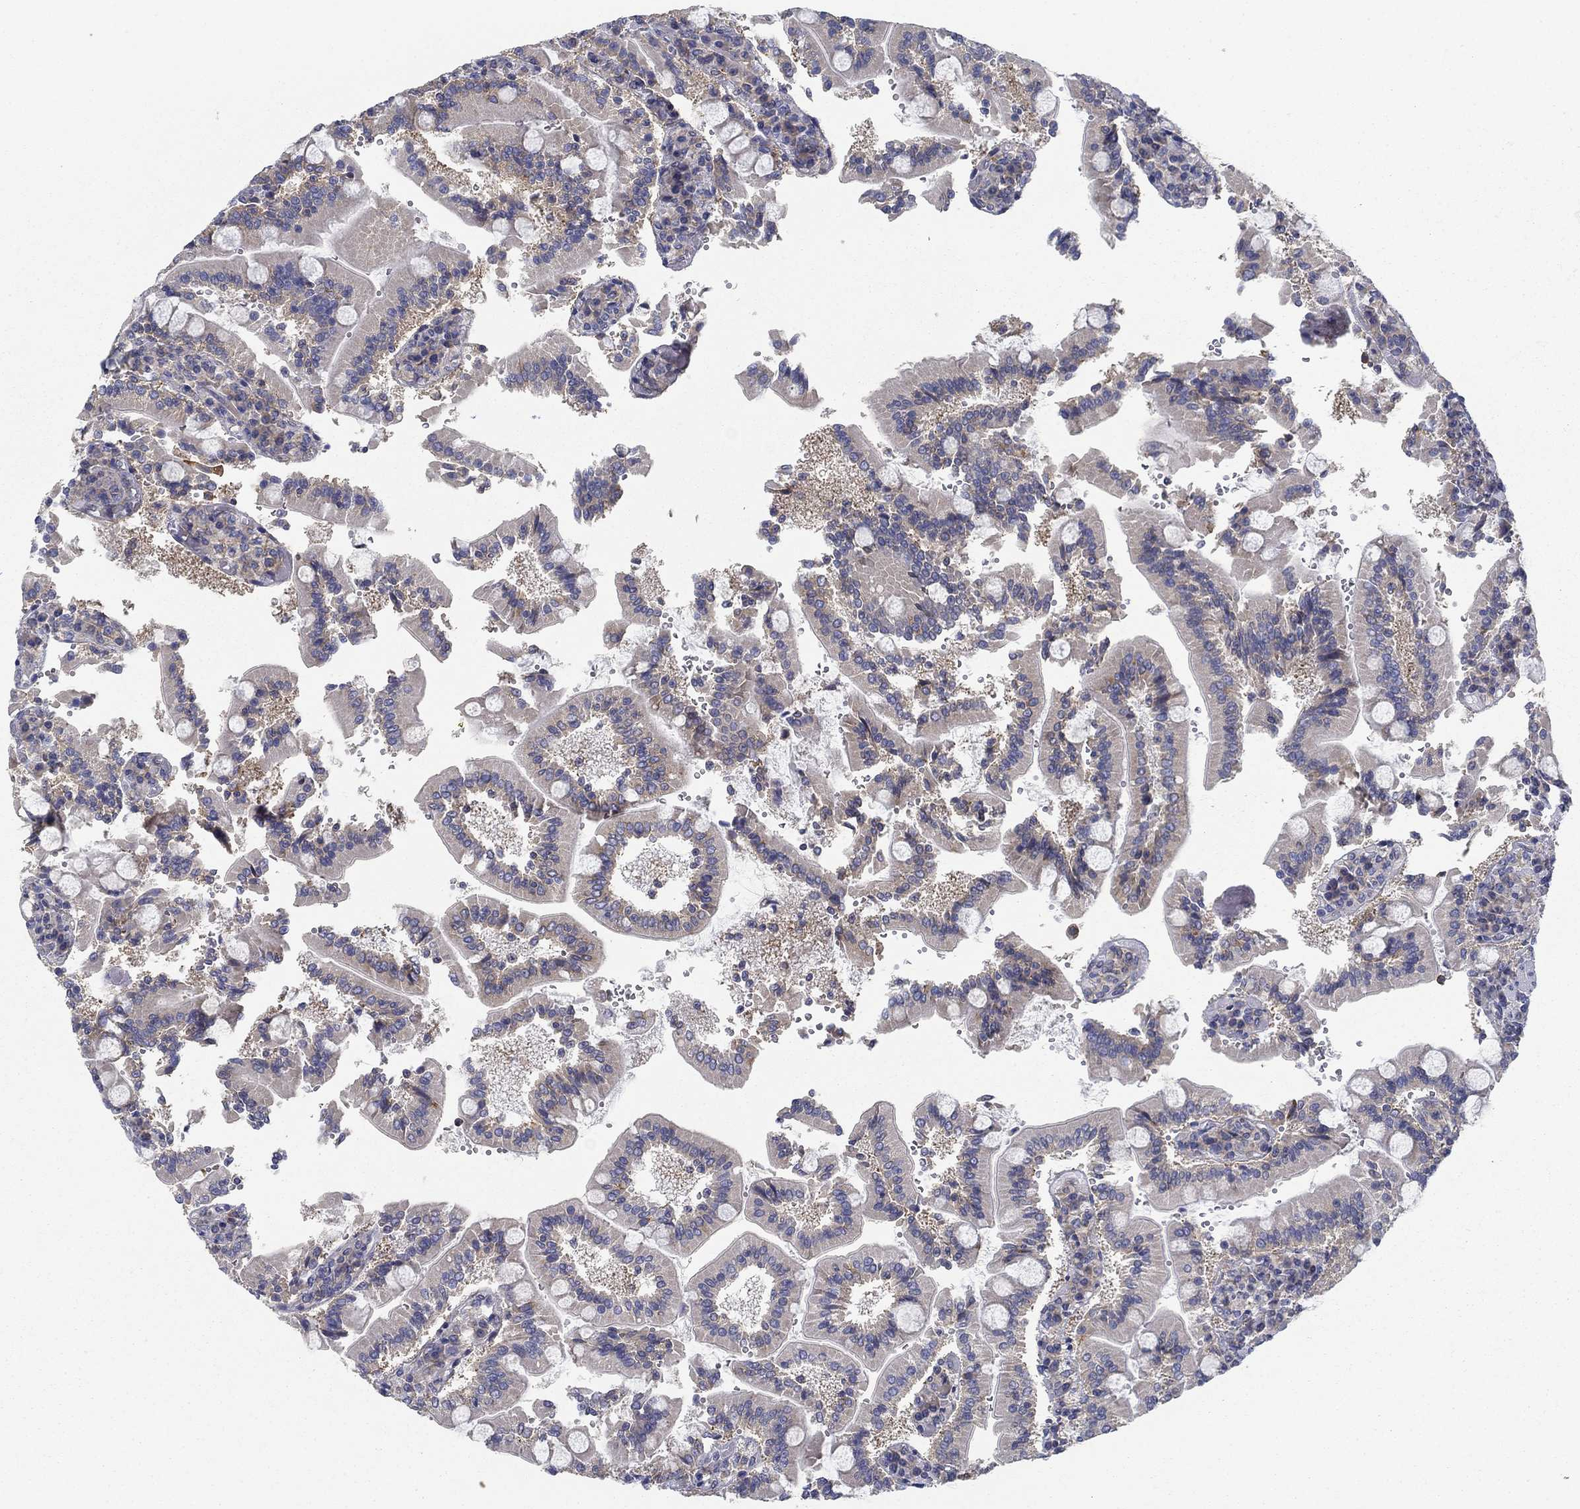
{"staining": {"intensity": "strong", "quantity": "<25%", "location": "cytoplasmic/membranous"}, "tissue": "duodenum", "cell_type": "Glandular cells", "image_type": "normal", "snomed": [{"axis": "morphology", "description": "Normal tissue, NOS"}, {"axis": "topography", "description": "Duodenum"}], "caption": "Duodenum stained for a protein (brown) displays strong cytoplasmic/membranous positive expression in about <25% of glandular cells.", "gene": "FXR1", "patient": {"sex": "female", "age": 62}}